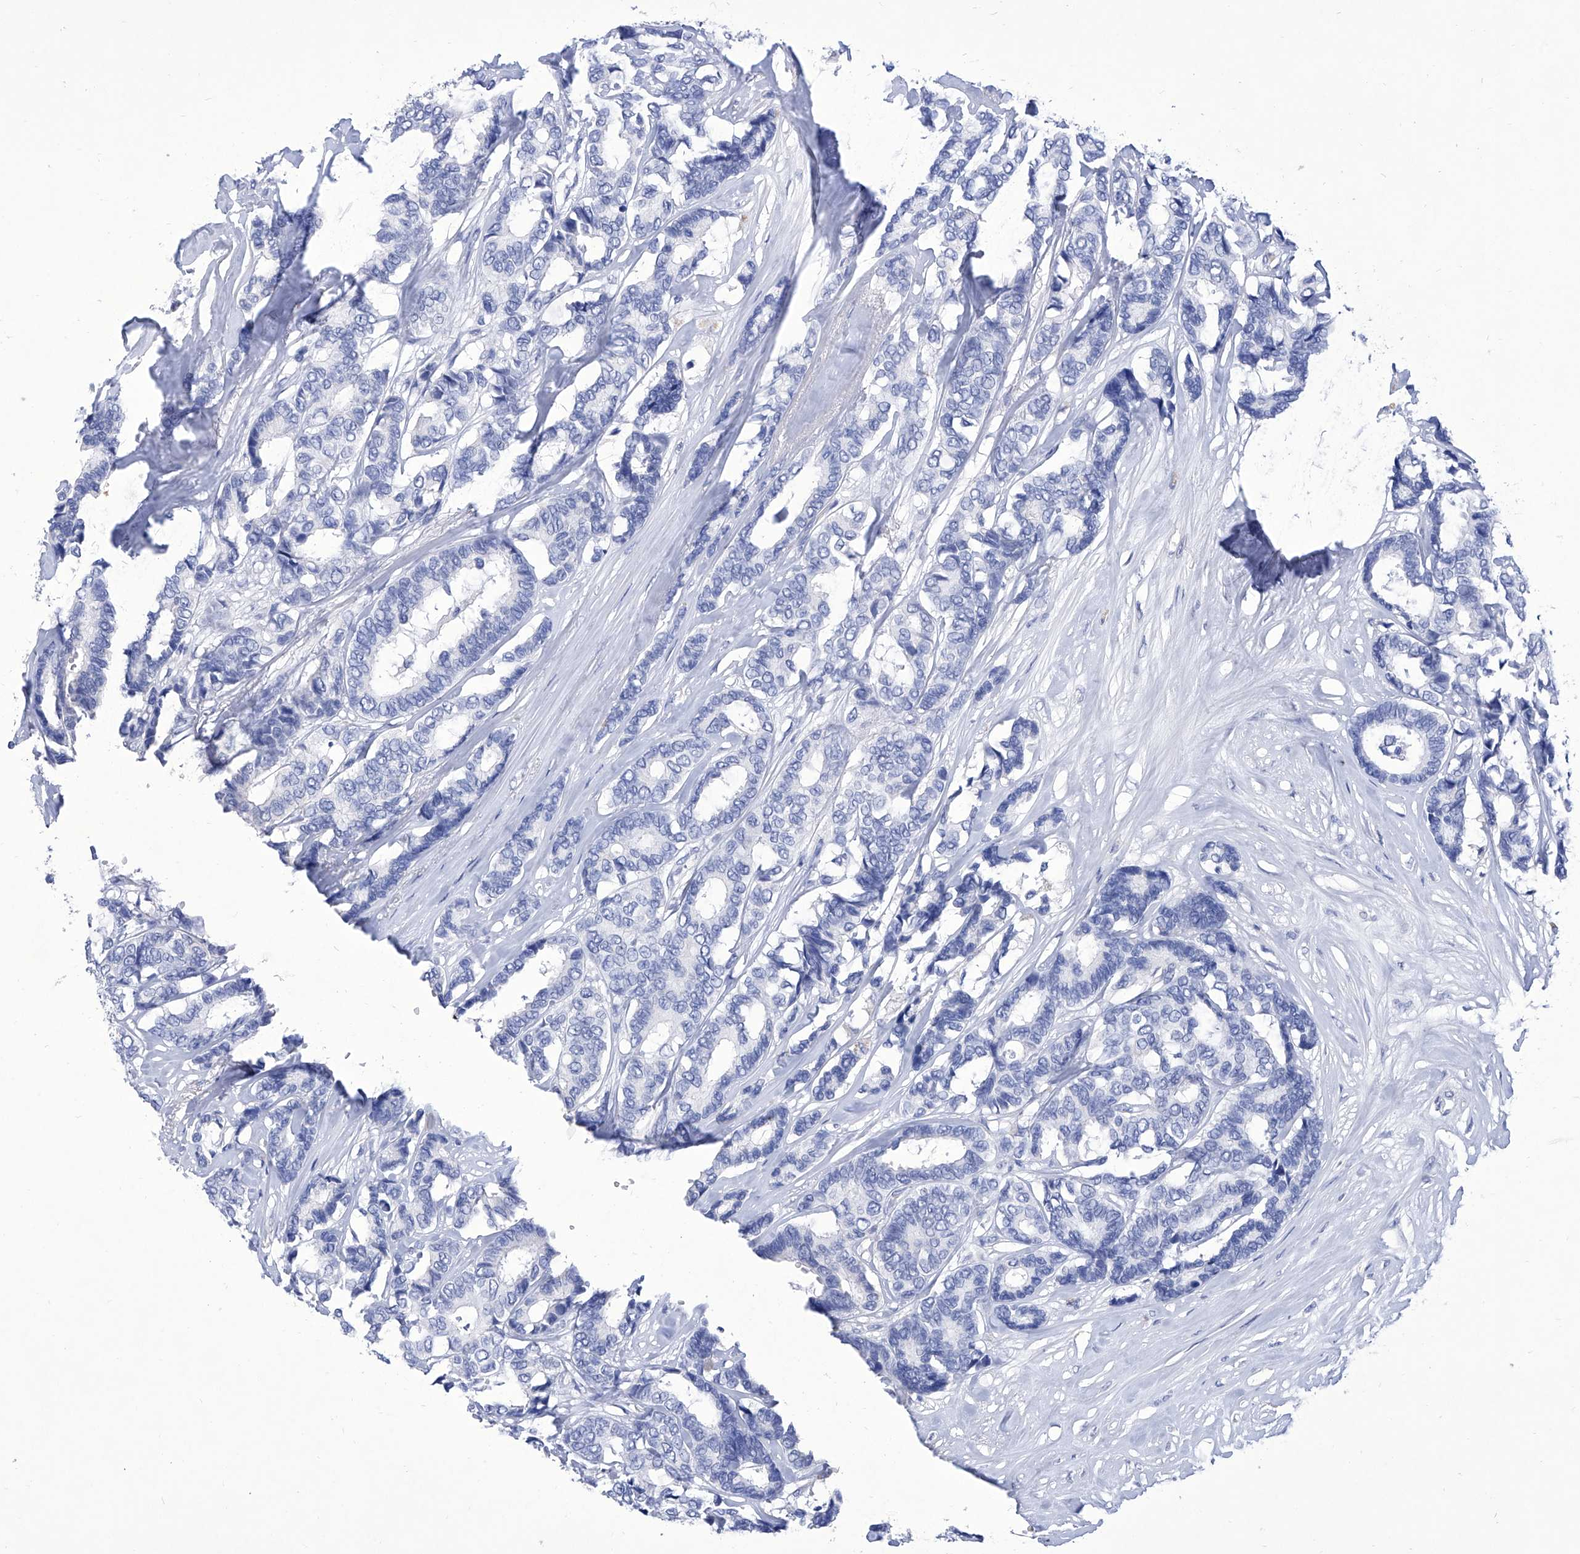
{"staining": {"intensity": "negative", "quantity": "none", "location": "none"}, "tissue": "breast cancer", "cell_type": "Tumor cells", "image_type": "cancer", "snomed": [{"axis": "morphology", "description": "Duct carcinoma"}, {"axis": "topography", "description": "Breast"}], "caption": "Micrograph shows no protein positivity in tumor cells of breast cancer (infiltrating ductal carcinoma) tissue.", "gene": "IFNL2", "patient": {"sex": "female", "age": 87}}